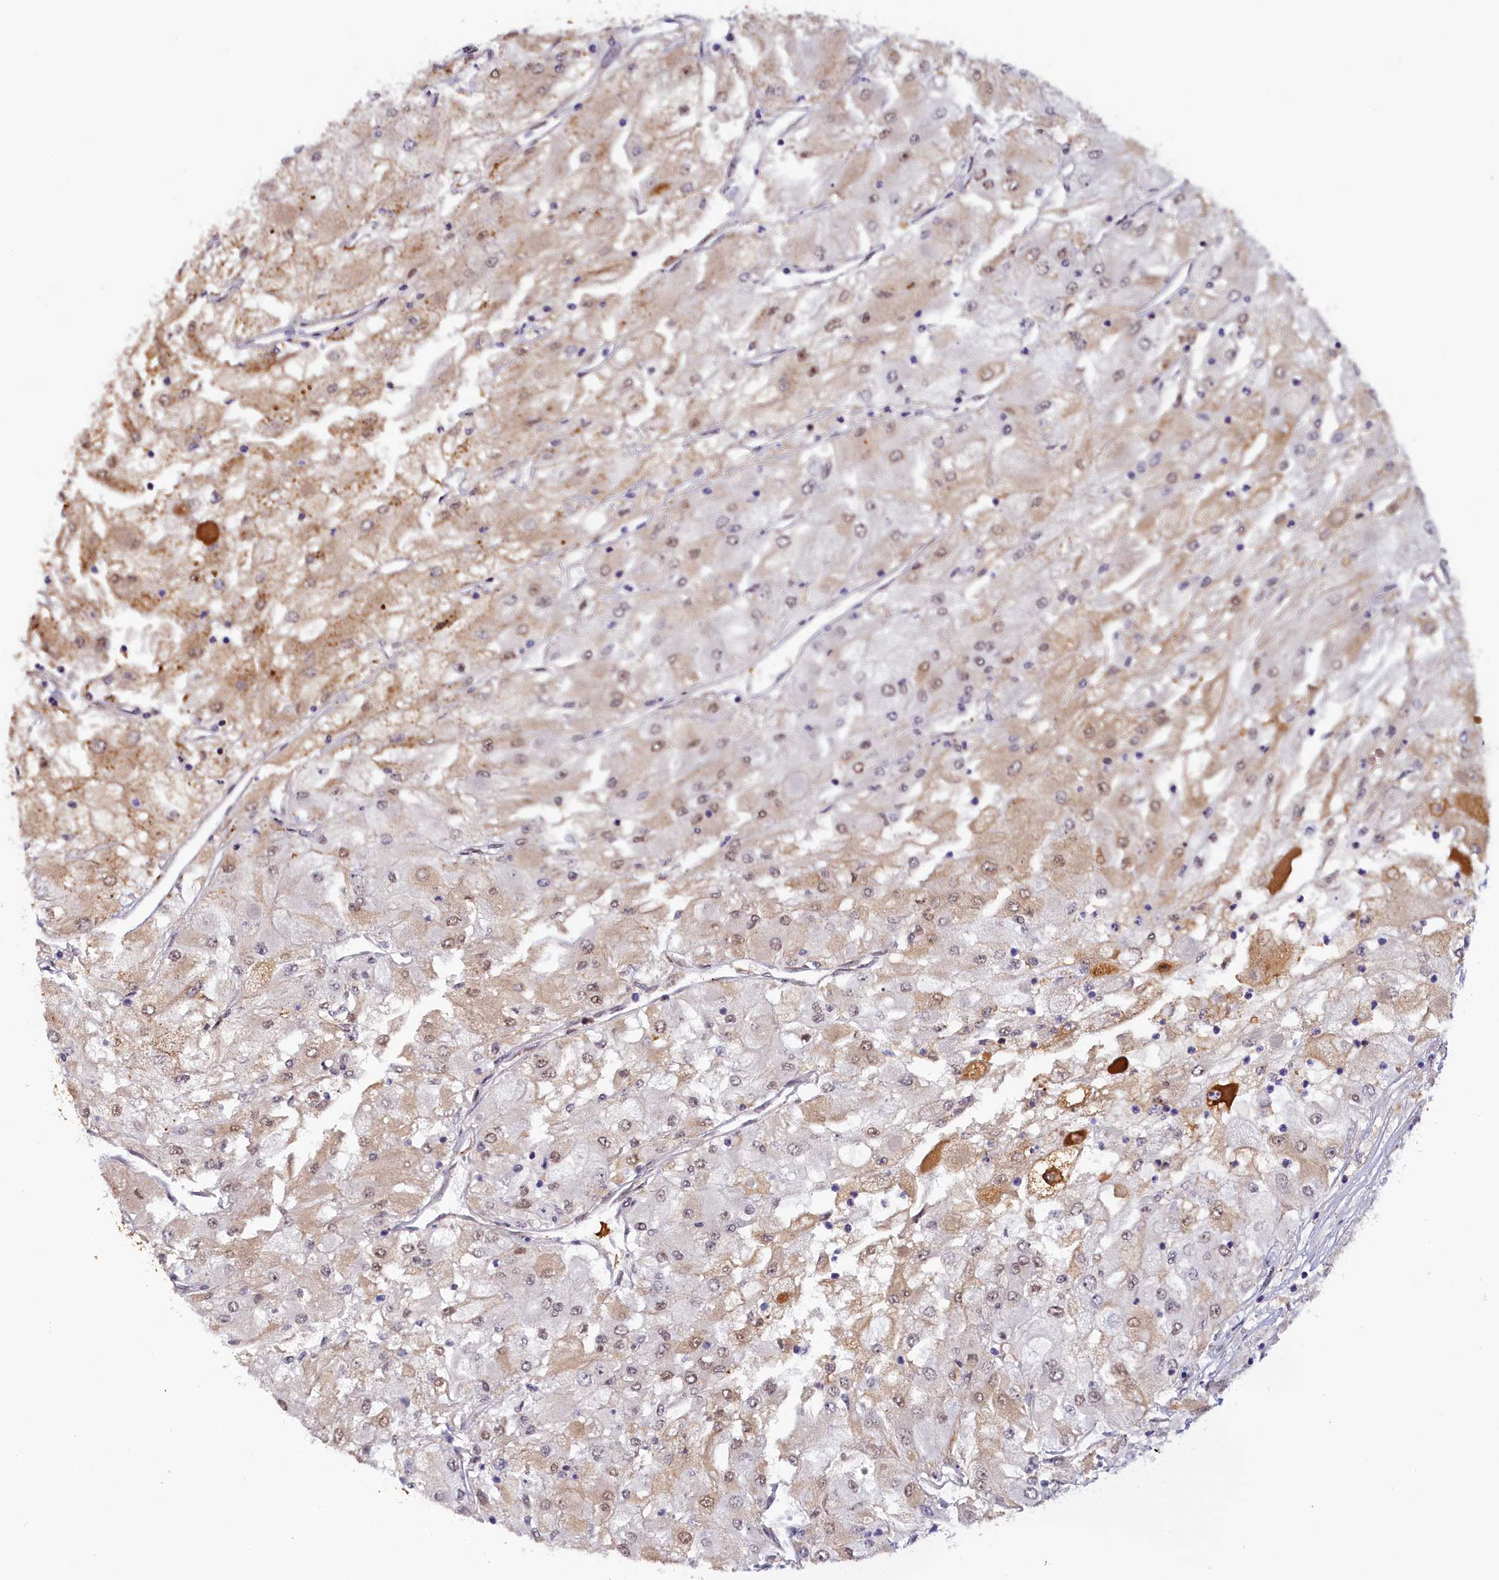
{"staining": {"intensity": "moderate", "quantity": "<25%", "location": "nuclear"}, "tissue": "renal cancer", "cell_type": "Tumor cells", "image_type": "cancer", "snomed": [{"axis": "morphology", "description": "Adenocarcinoma, NOS"}, {"axis": "topography", "description": "Kidney"}], "caption": "Immunohistochemistry (IHC) histopathology image of renal cancer (adenocarcinoma) stained for a protein (brown), which exhibits low levels of moderate nuclear positivity in approximately <25% of tumor cells.", "gene": "INTS14", "patient": {"sex": "male", "age": 80}}